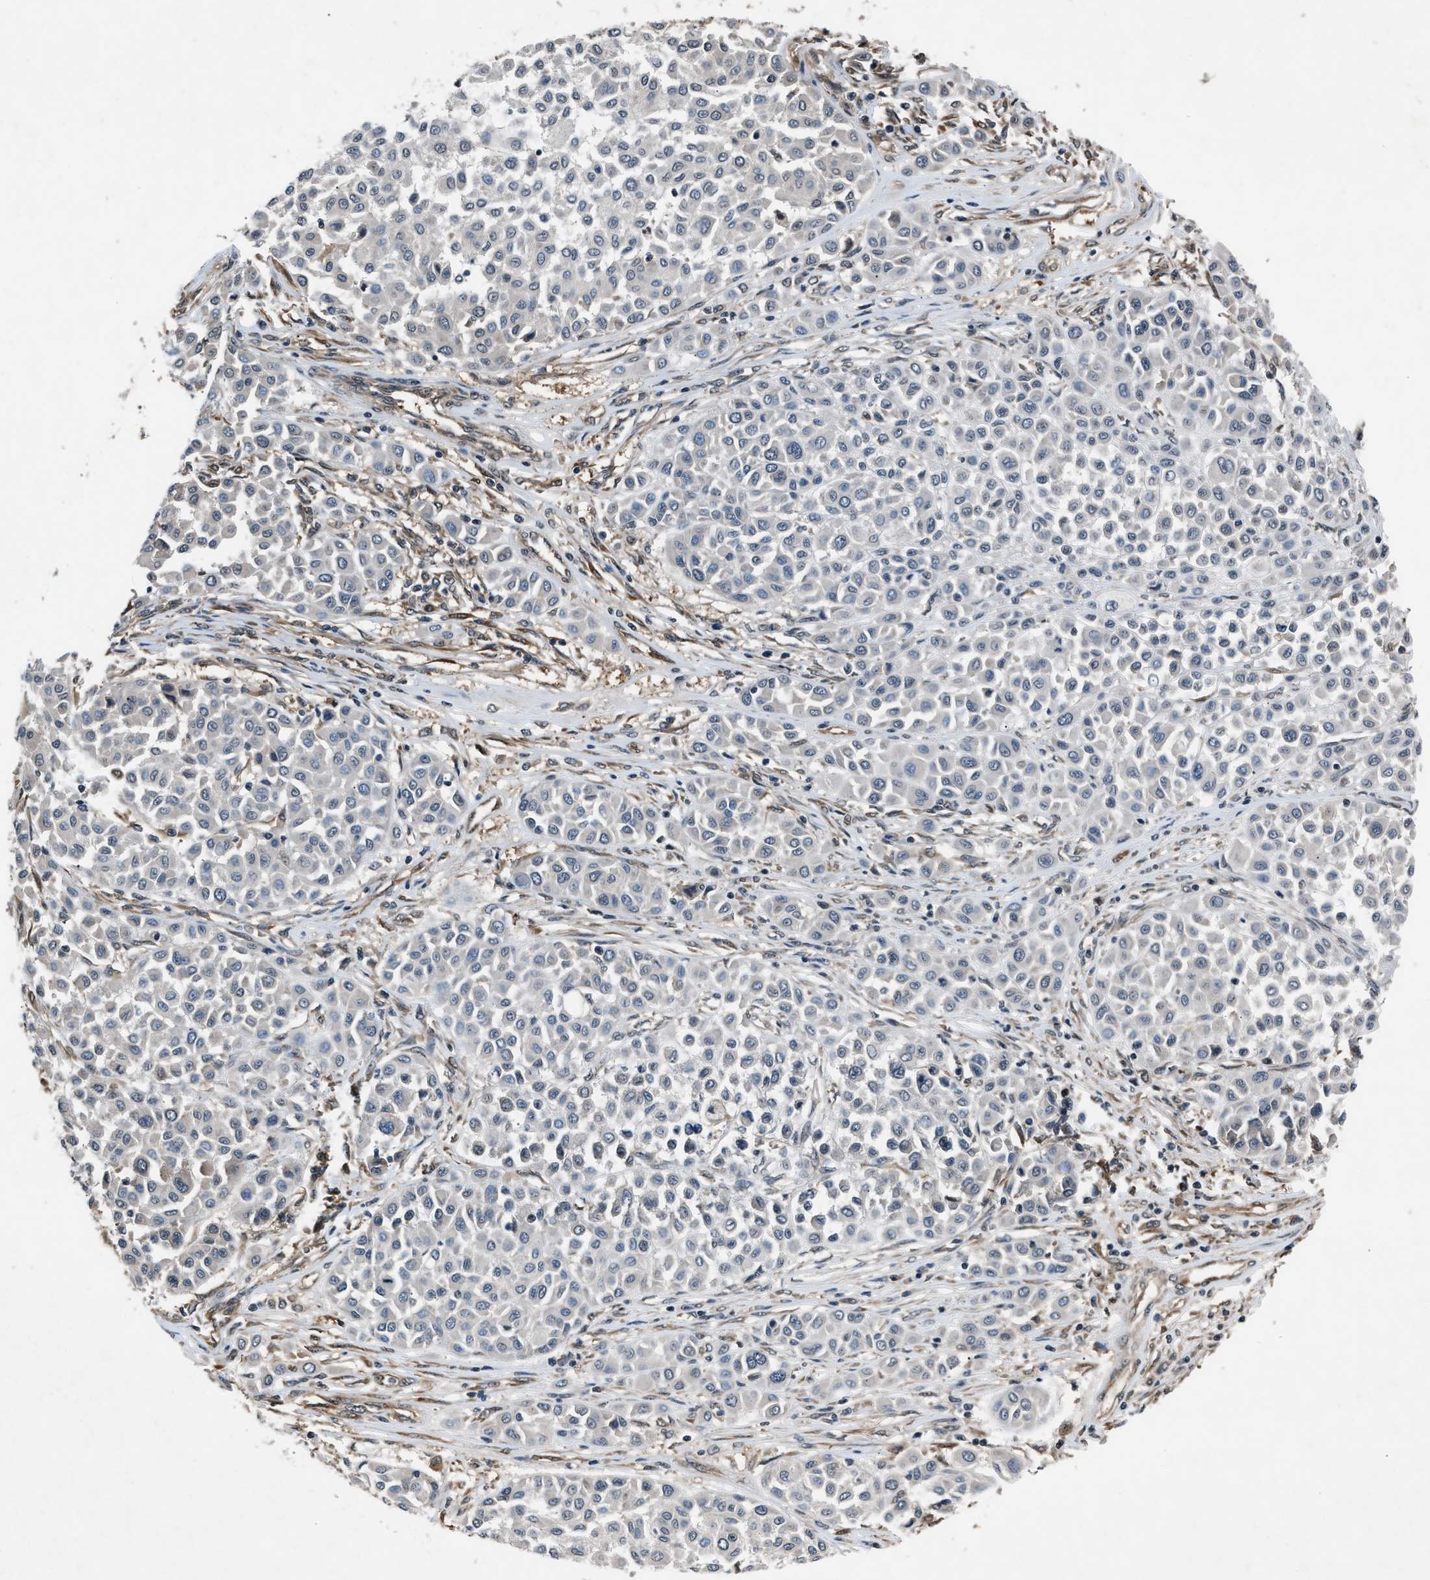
{"staining": {"intensity": "negative", "quantity": "none", "location": "none"}, "tissue": "melanoma", "cell_type": "Tumor cells", "image_type": "cancer", "snomed": [{"axis": "morphology", "description": "Malignant melanoma, Metastatic site"}, {"axis": "topography", "description": "Soft tissue"}], "caption": "Immunohistochemistry (IHC) image of neoplastic tissue: malignant melanoma (metastatic site) stained with DAB (3,3'-diaminobenzidine) shows no significant protein expression in tumor cells. (Stains: DAB immunohistochemistry (IHC) with hematoxylin counter stain, Microscopy: brightfield microscopy at high magnification).", "gene": "TP53I3", "patient": {"sex": "male", "age": 41}}